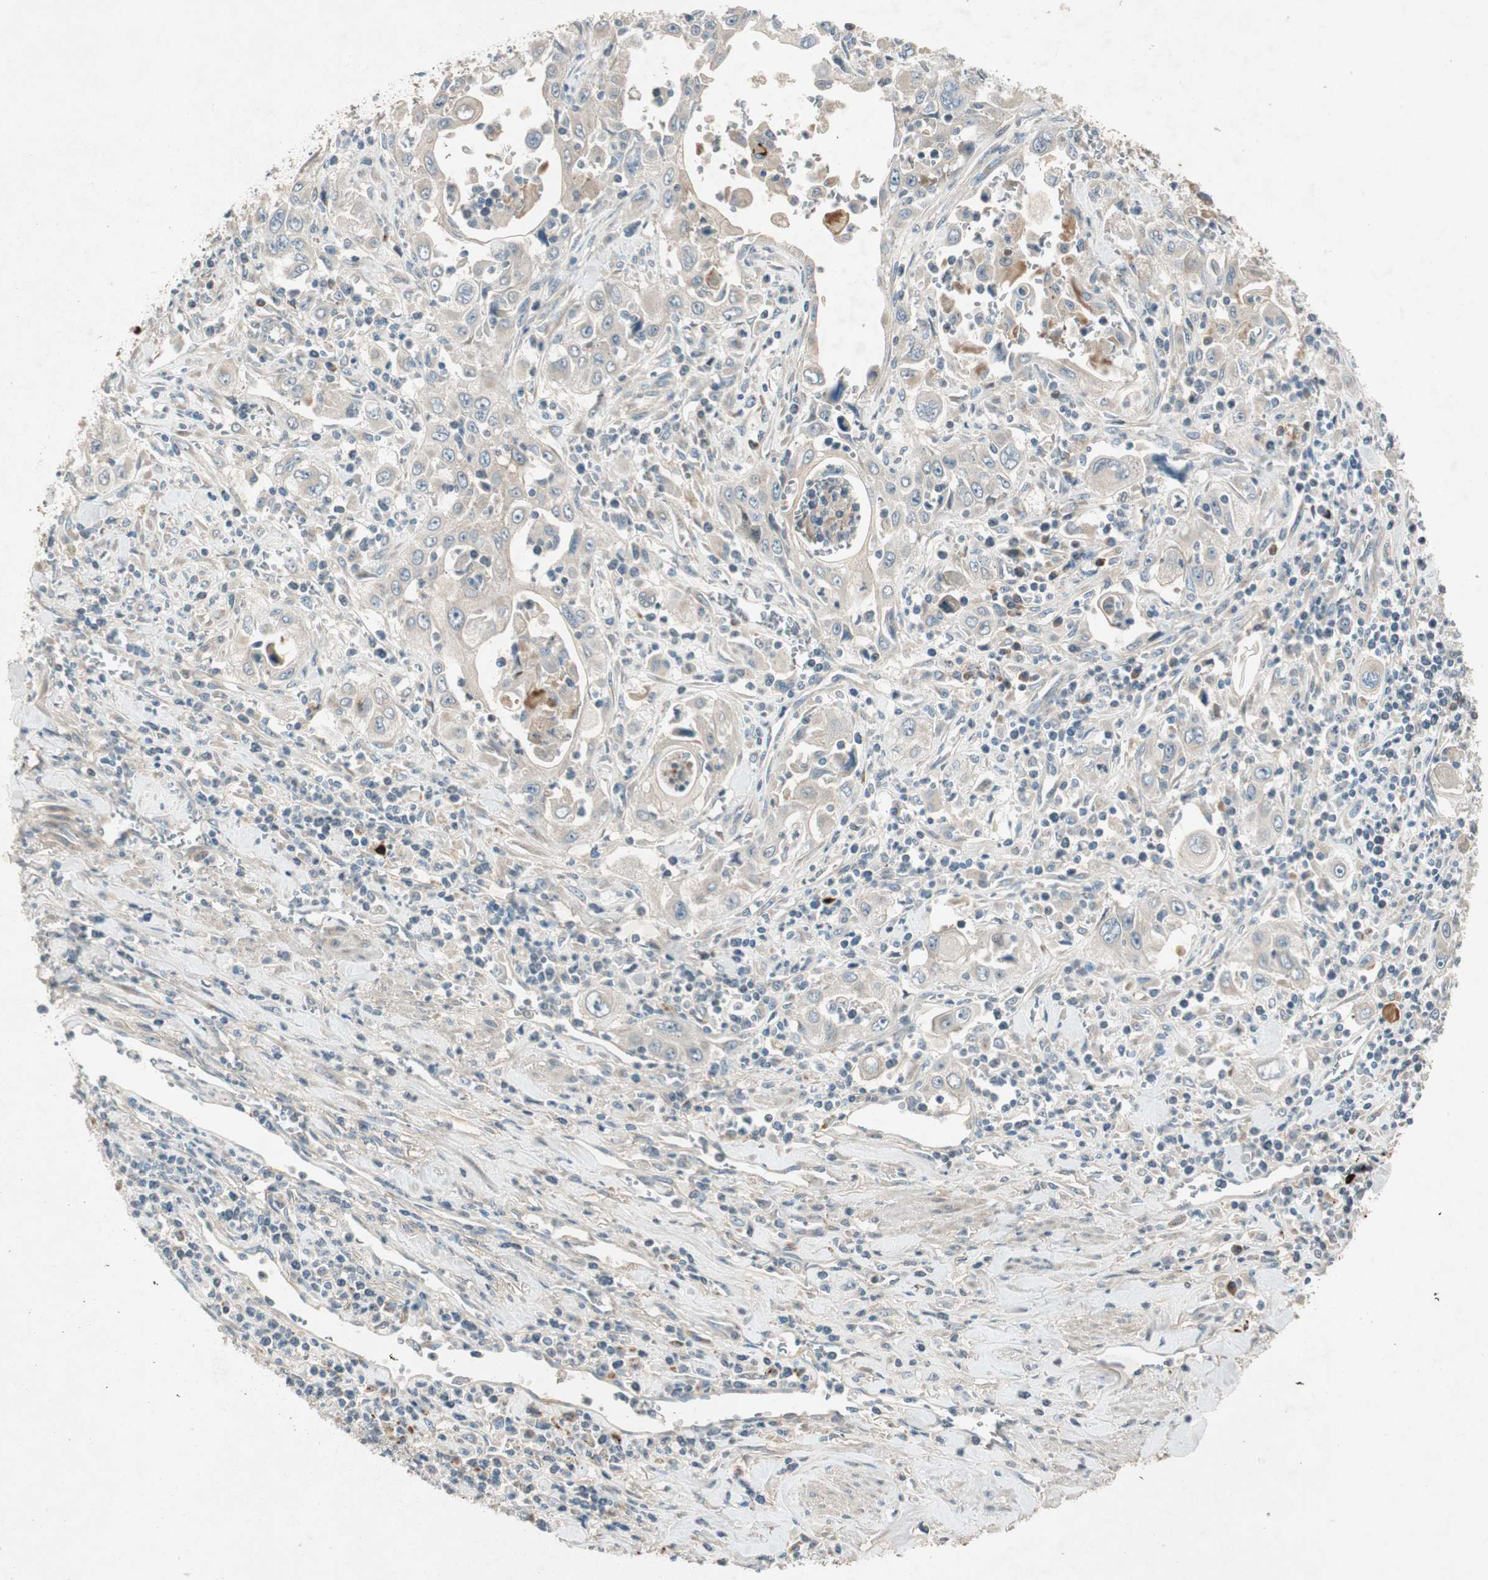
{"staining": {"intensity": "weak", "quantity": ">75%", "location": "cytoplasmic/membranous"}, "tissue": "pancreatic cancer", "cell_type": "Tumor cells", "image_type": "cancer", "snomed": [{"axis": "morphology", "description": "Adenocarcinoma, NOS"}, {"axis": "topography", "description": "Pancreas"}], "caption": "Pancreatic cancer stained with IHC demonstrates weak cytoplasmic/membranous staining in approximately >75% of tumor cells. Using DAB (3,3'-diaminobenzidine) (brown) and hematoxylin (blue) stains, captured at high magnification using brightfield microscopy.", "gene": "APOO", "patient": {"sex": "male", "age": 70}}